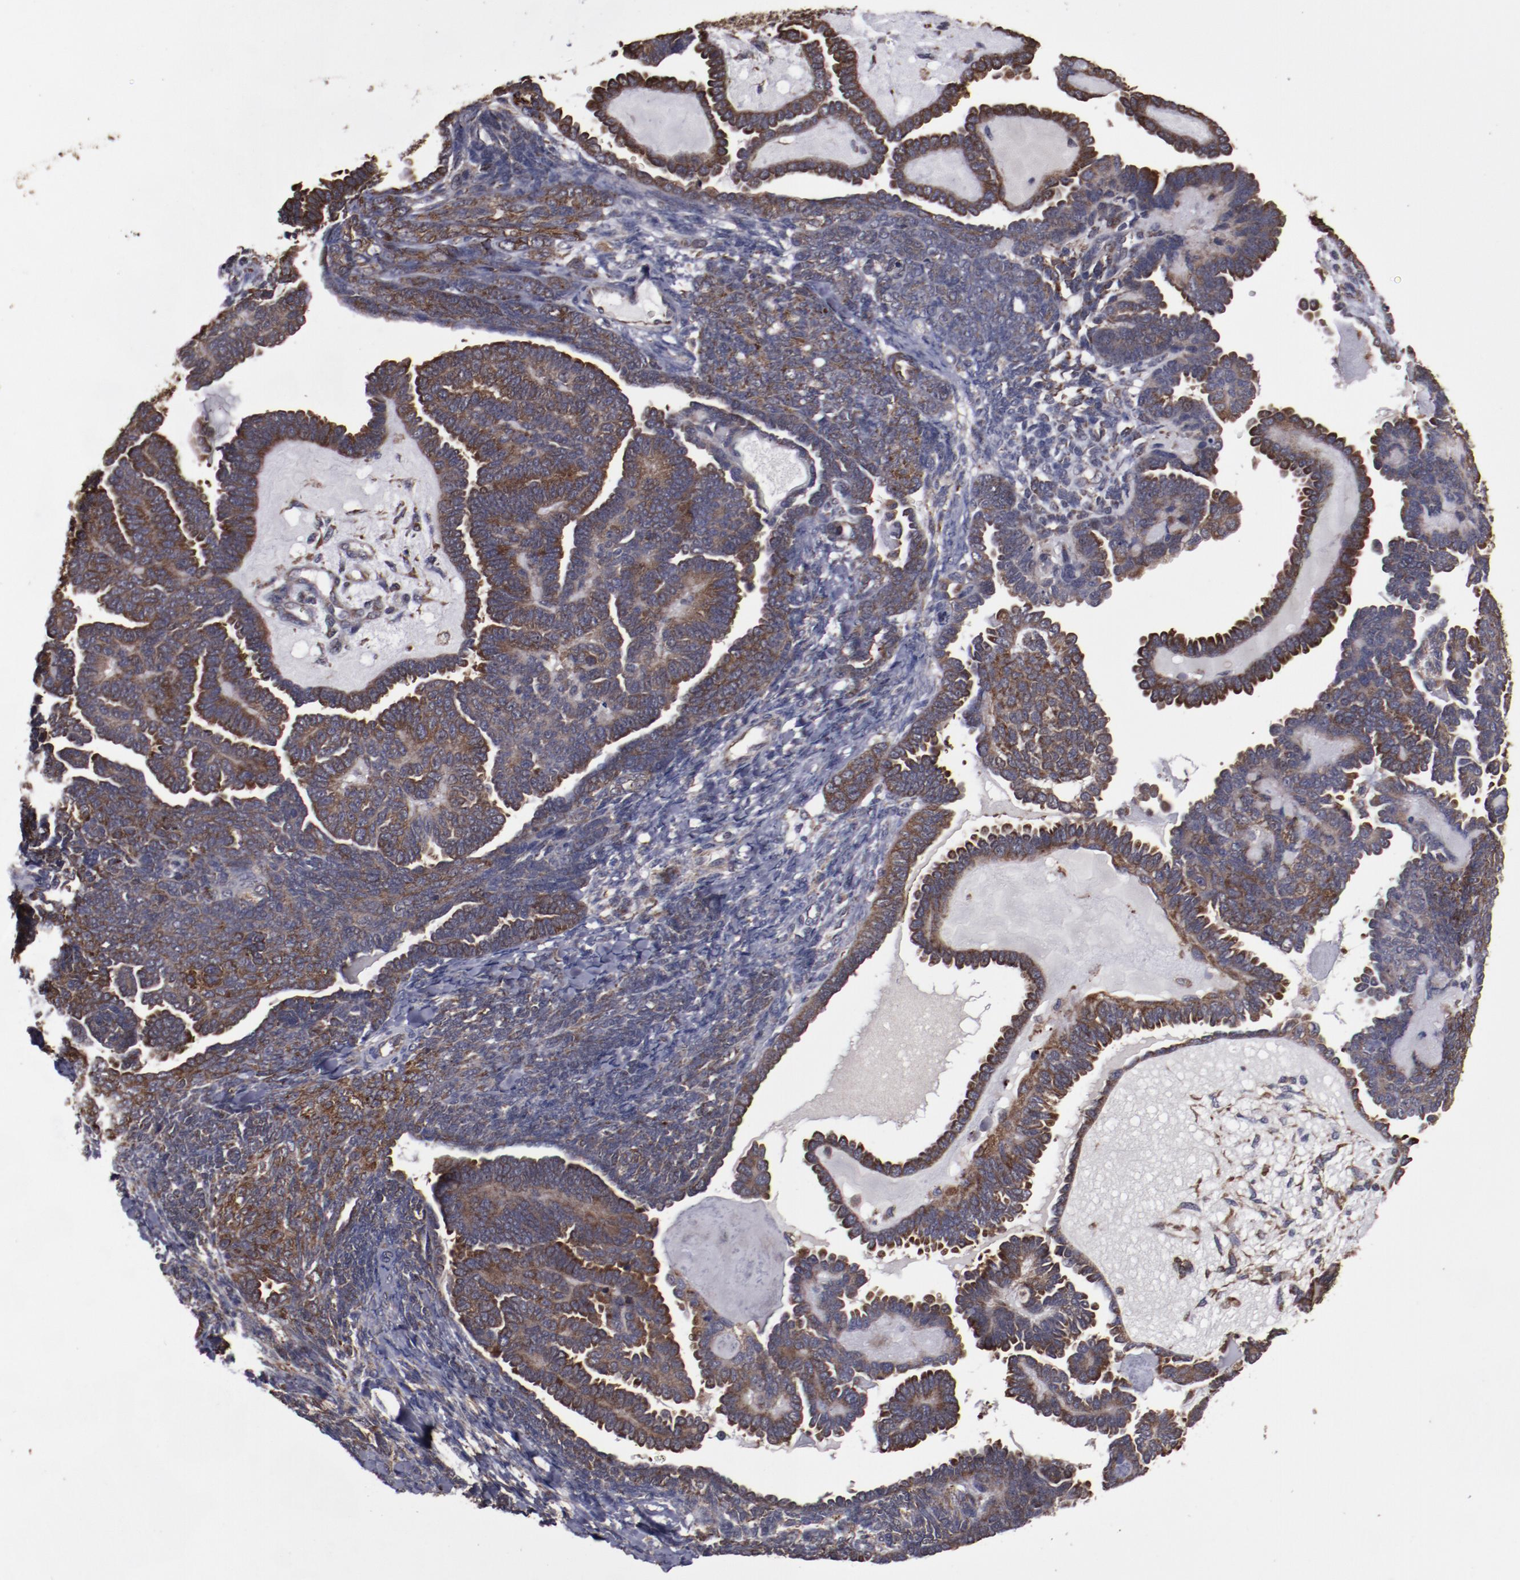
{"staining": {"intensity": "moderate", "quantity": ">75%", "location": "cytoplasmic/membranous"}, "tissue": "endometrial cancer", "cell_type": "Tumor cells", "image_type": "cancer", "snomed": [{"axis": "morphology", "description": "Neoplasm, malignant, NOS"}, {"axis": "topography", "description": "Endometrium"}], "caption": "Immunohistochemical staining of human endometrial neoplasm (malignant) reveals moderate cytoplasmic/membranous protein positivity in approximately >75% of tumor cells.", "gene": "RPS4Y1", "patient": {"sex": "female", "age": 74}}